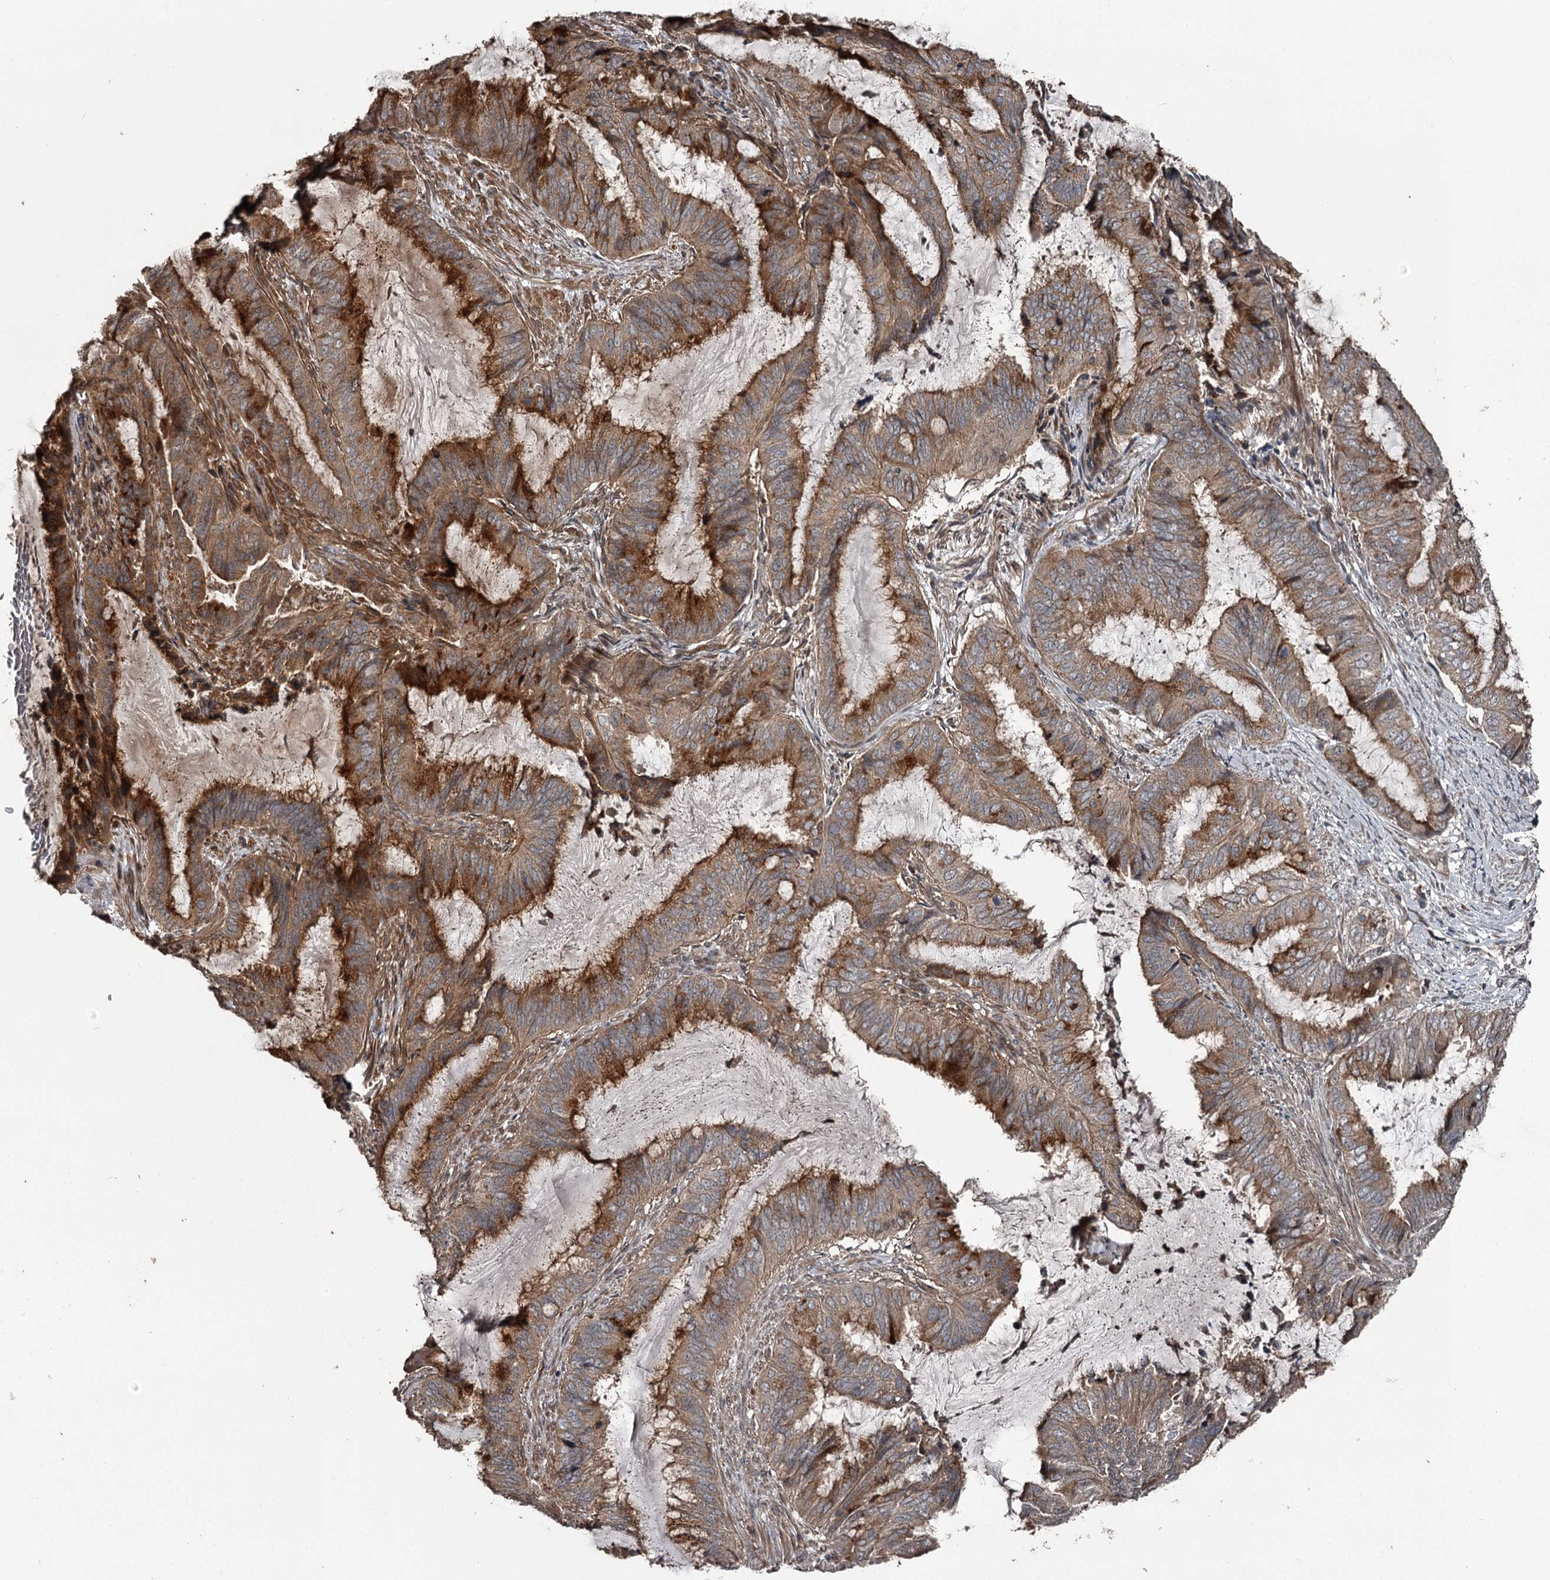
{"staining": {"intensity": "moderate", "quantity": ">75%", "location": "cytoplasmic/membranous"}, "tissue": "endometrial cancer", "cell_type": "Tumor cells", "image_type": "cancer", "snomed": [{"axis": "morphology", "description": "Adenocarcinoma, NOS"}, {"axis": "topography", "description": "Endometrium"}], "caption": "There is medium levels of moderate cytoplasmic/membranous staining in tumor cells of endometrial adenocarcinoma, as demonstrated by immunohistochemical staining (brown color).", "gene": "RAB21", "patient": {"sex": "female", "age": 51}}